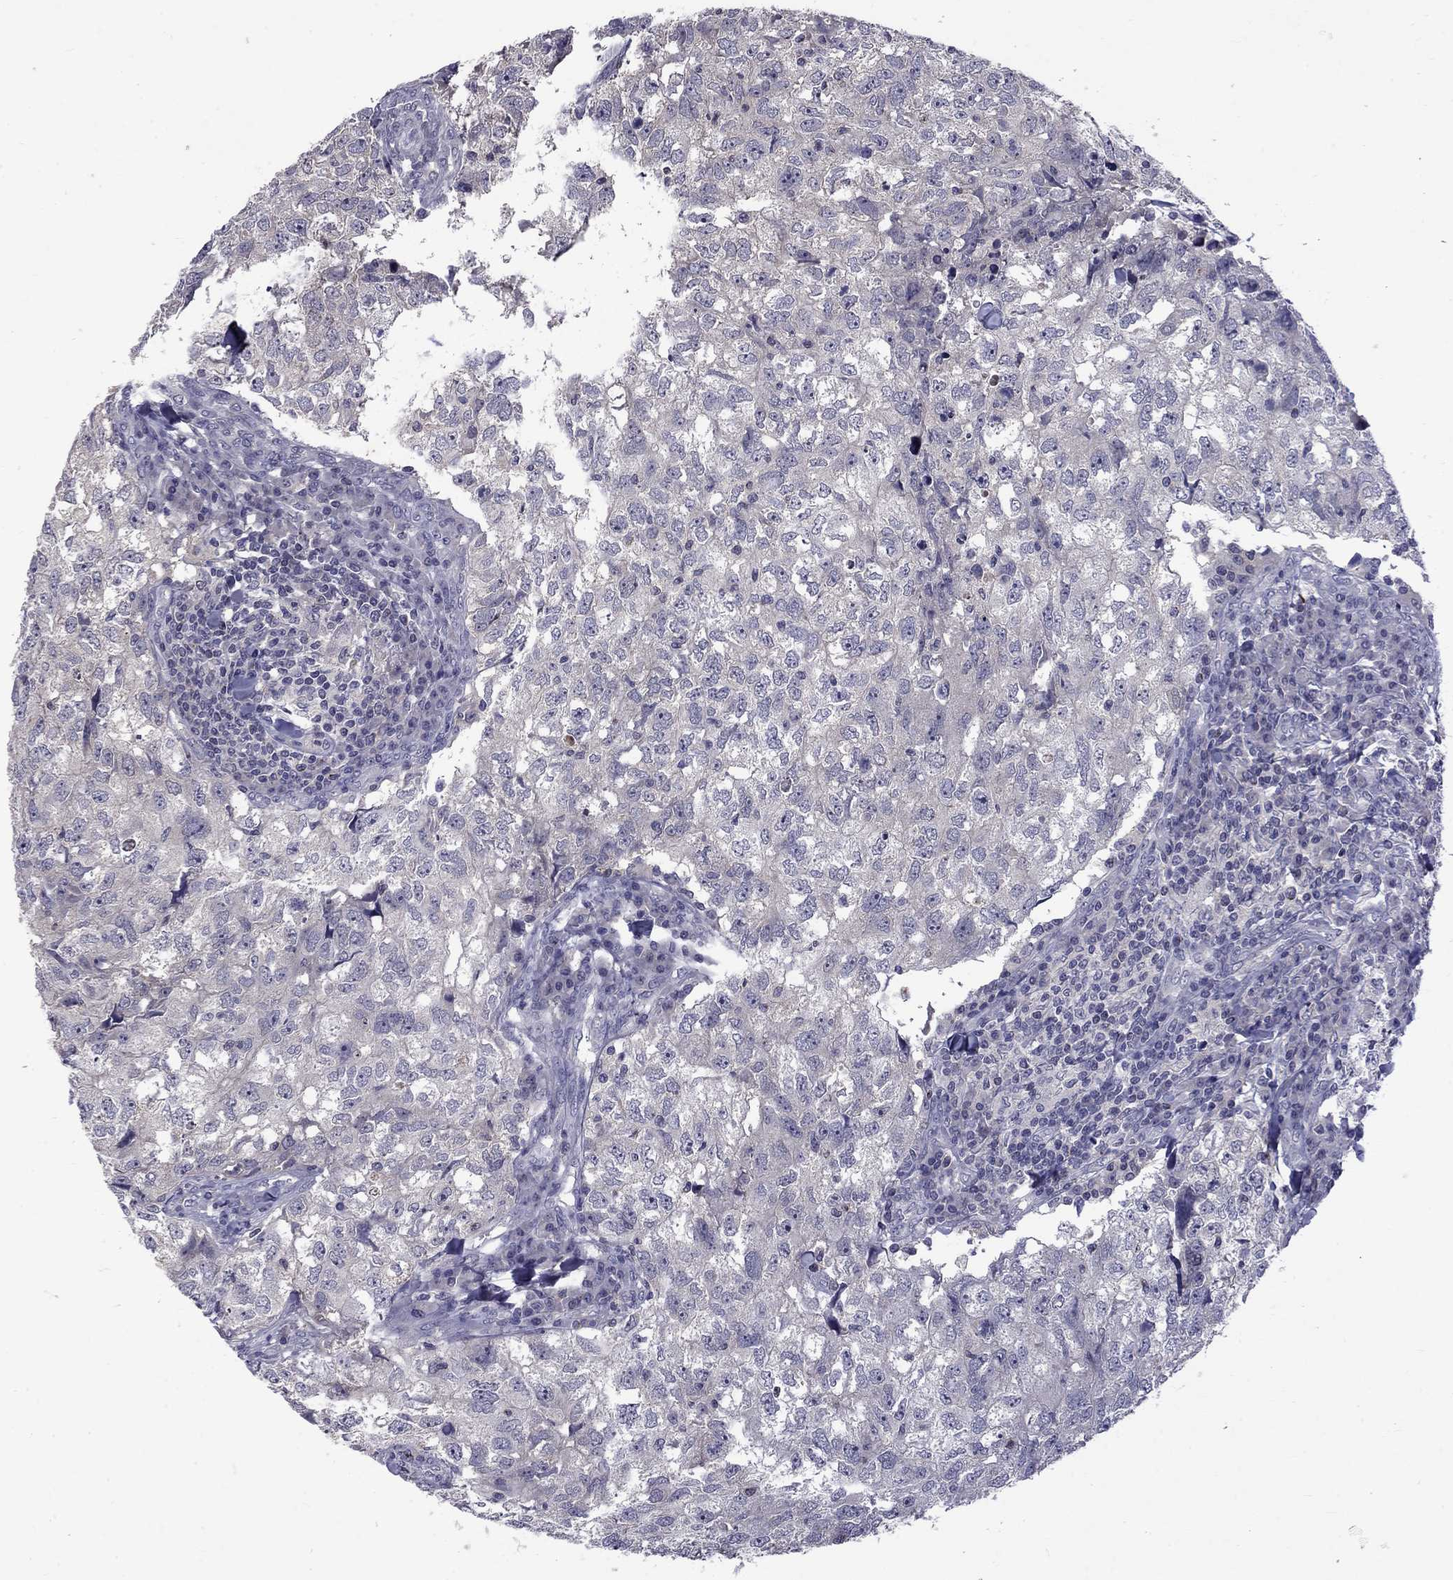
{"staining": {"intensity": "negative", "quantity": "none", "location": "none"}, "tissue": "breast cancer", "cell_type": "Tumor cells", "image_type": "cancer", "snomed": [{"axis": "morphology", "description": "Duct carcinoma"}, {"axis": "topography", "description": "Breast"}], "caption": "Breast intraductal carcinoma was stained to show a protein in brown. There is no significant positivity in tumor cells.", "gene": "SNTA1", "patient": {"sex": "female", "age": 30}}